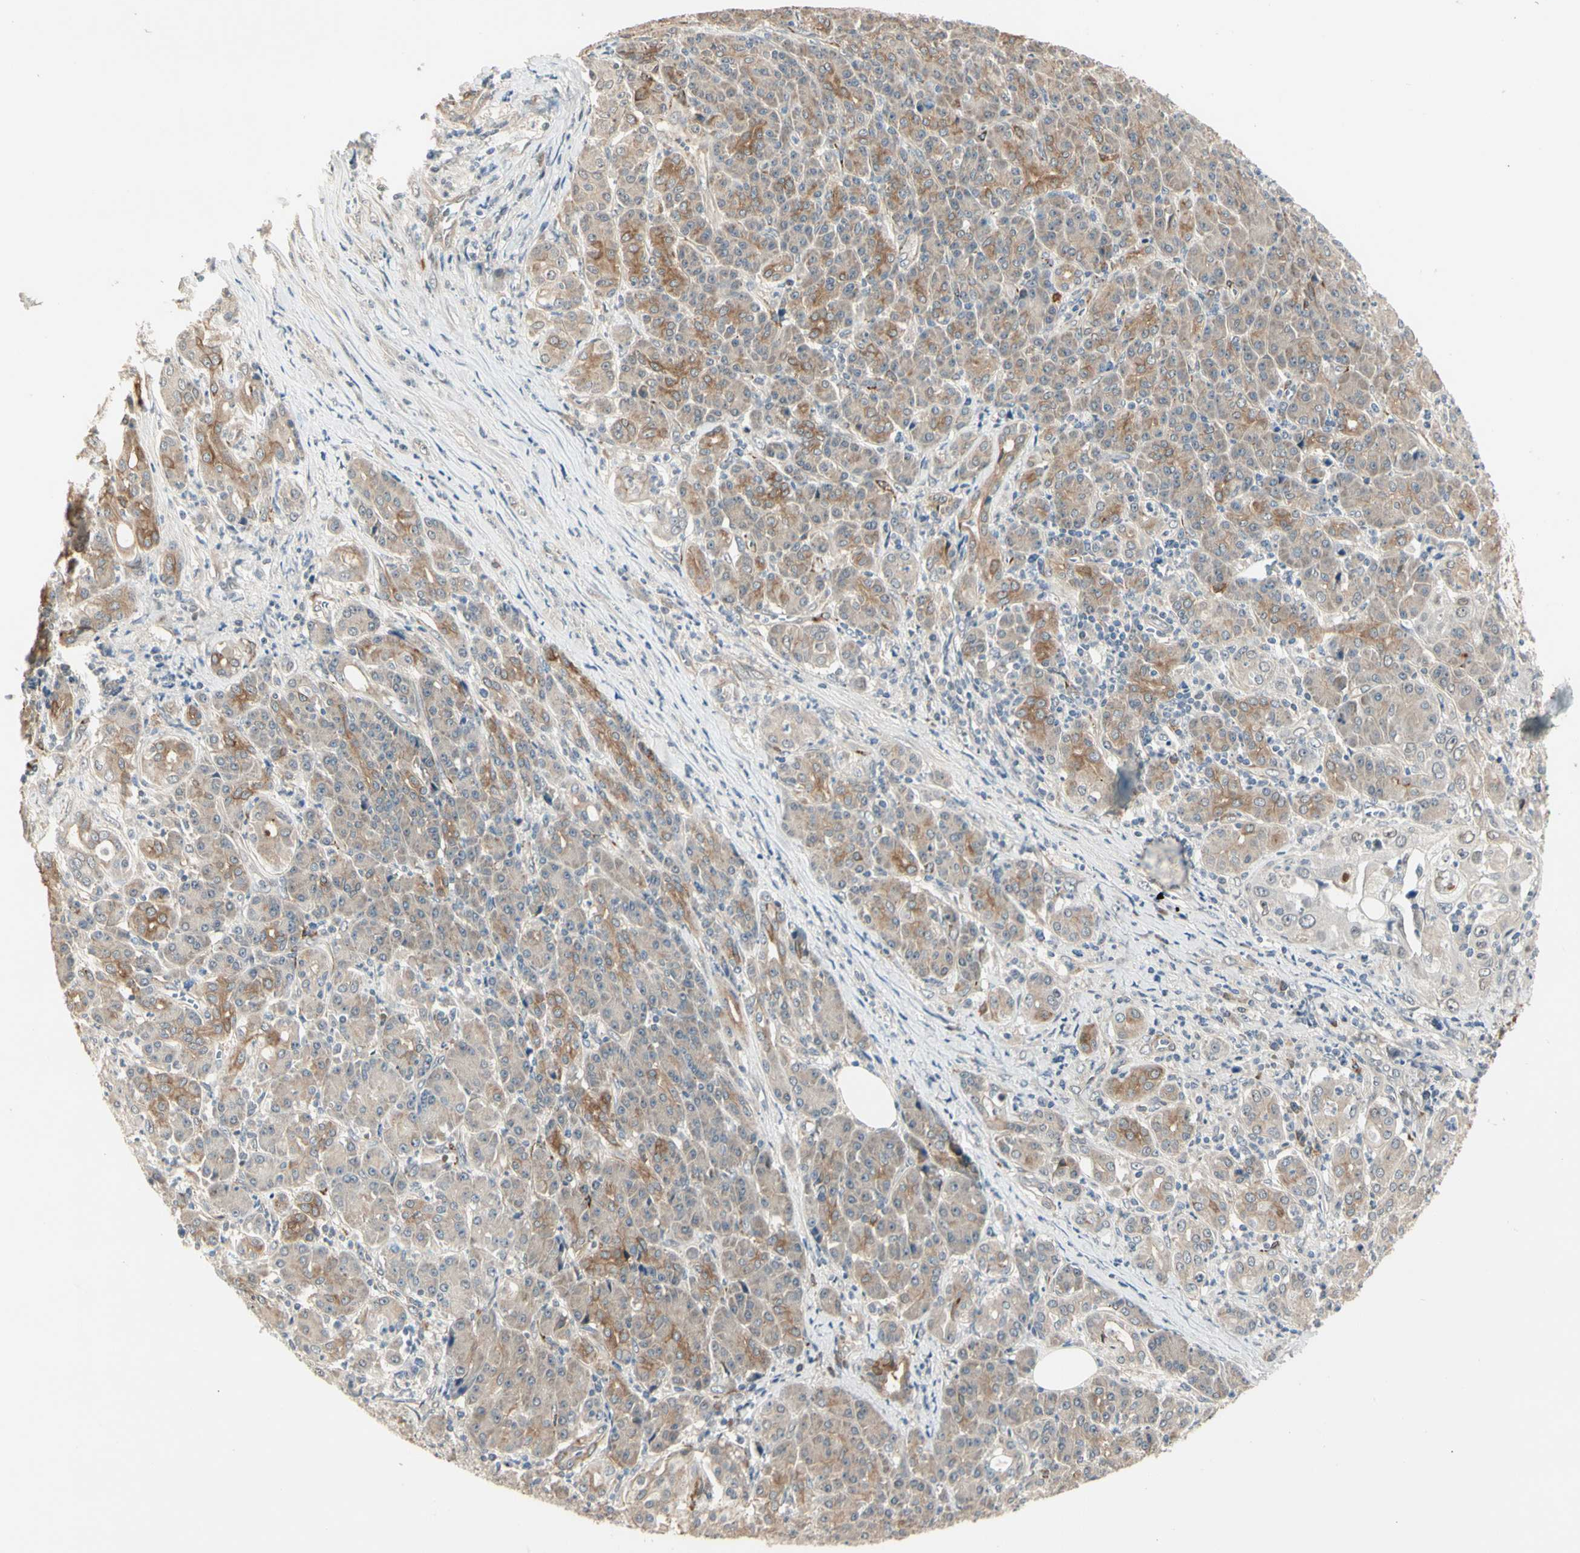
{"staining": {"intensity": "moderate", "quantity": "25%-75%", "location": "cytoplasmic/membranous"}, "tissue": "pancreatic cancer", "cell_type": "Tumor cells", "image_type": "cancer", "snomed": [{"axis": "morphology", "description": "Adenocarcinoma, NOS"}, {"axis": "topography", "description": "Pancreas"}], "caption": "A histopathology image showing moderate cytoplasmic/membranous positivity in about 25%-75% of tumor cells in adenocarcinoma (pancreatic), as visualized by brown immunohistochemical staining.", "gene": "ATG4C", "patient": {"sex": "male", "age": 70}}